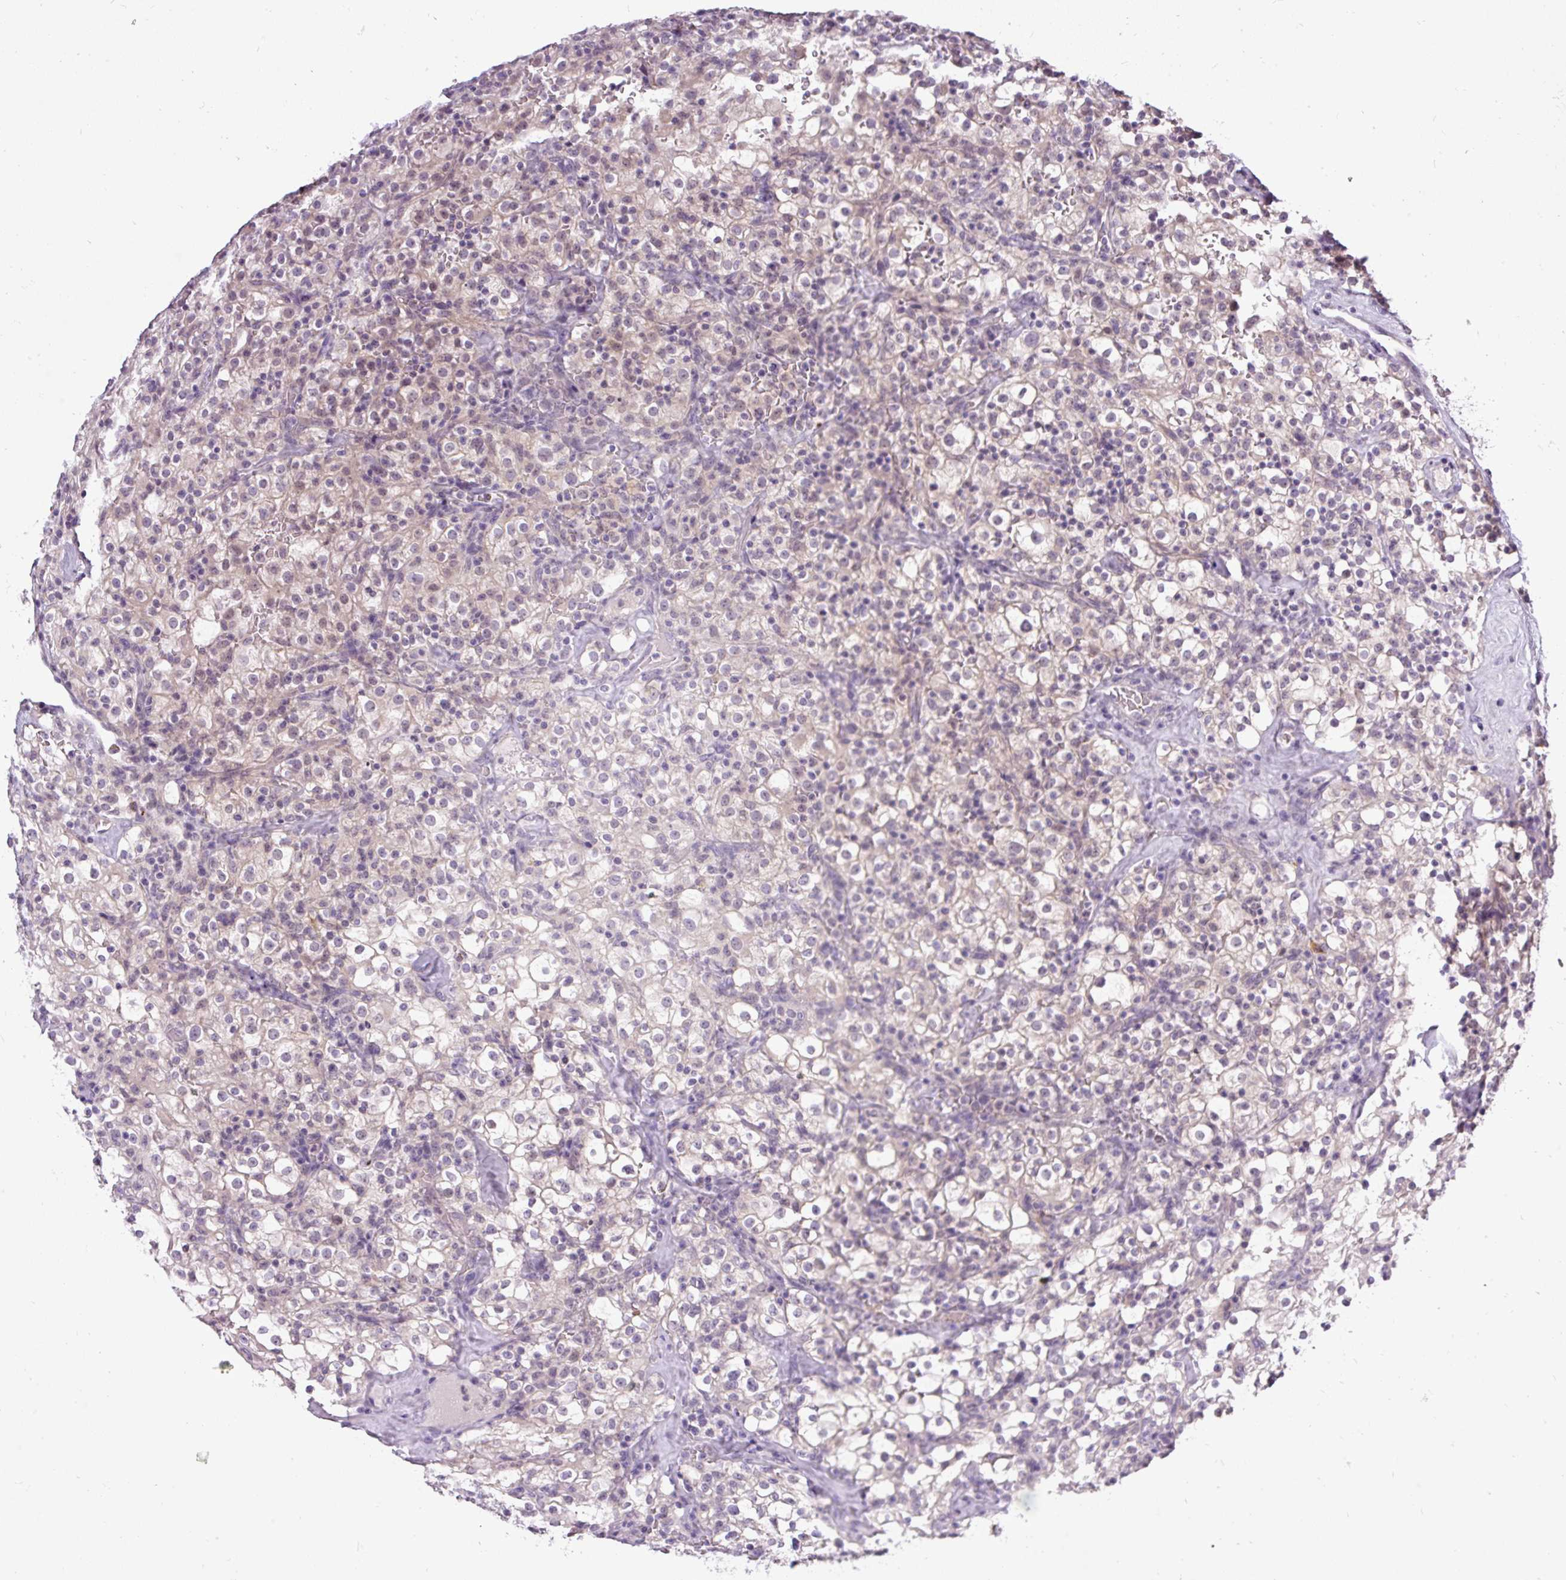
{"staining": {"intensity": "negative", "quantity": "none", "location": "none"}, "tissue": "renal cancer", "cell_type": "Tumor cells", "image_type": "cancer", "snomed": [{"axis": "morphology", "description": "Adenocarcinoma, NOS"}, {"axis": "topography", "description": "Kidney"}], "caption": "IHC histopathology image of human renal cancer (adenocarcinoma) stained for a protein (brown), which demonstrates no staining in tumor cells.", "gene": "FAM117B", "patient": {"sex": "female", "age": 74}}